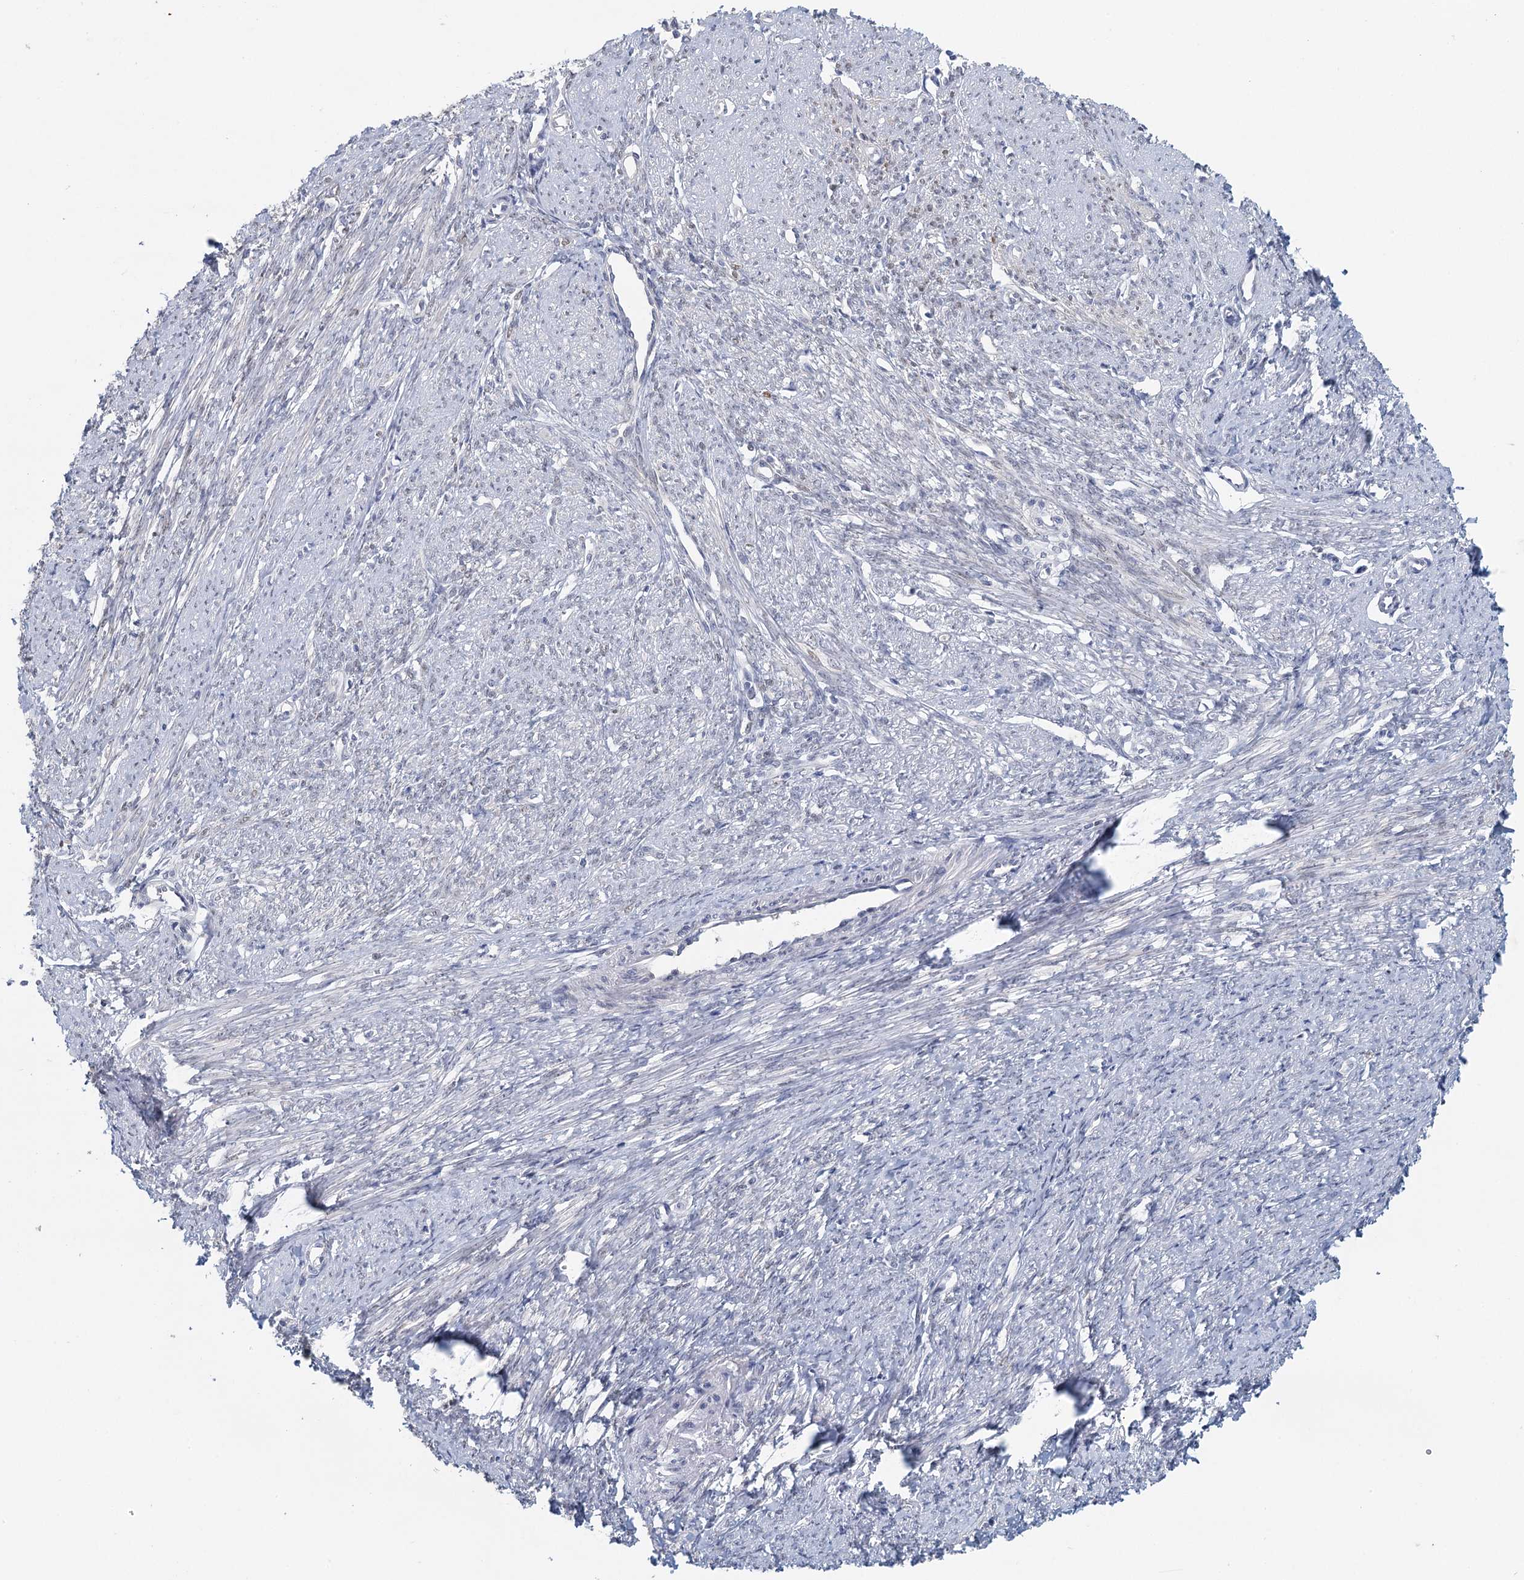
{"staining": {"intensity": "weak", "quantity": "<25%", "location": "cytoplasmic/membranous"}, "tissue": "smooth muscle", "cell_type": "Smooth muscle cells", "image_type": "normal", "snomed": [{"axis": "morphology", "description": "Normal tissue, NOS"}, {"axis": "topography", "description": "Smooth muscle"}, {"axis": "topography", "description": "Uterus"}], "caption": "DAB immunohistochemical staining of unremarkable smooth muscle reveals no significant positivity in smooth muscle cells. The staining is performed using DAB brown chromogen with nuclei counter-stained in using hematoxylin.", "gene": "MYO7B", "patient": {"sex": "female", "age": 59}}